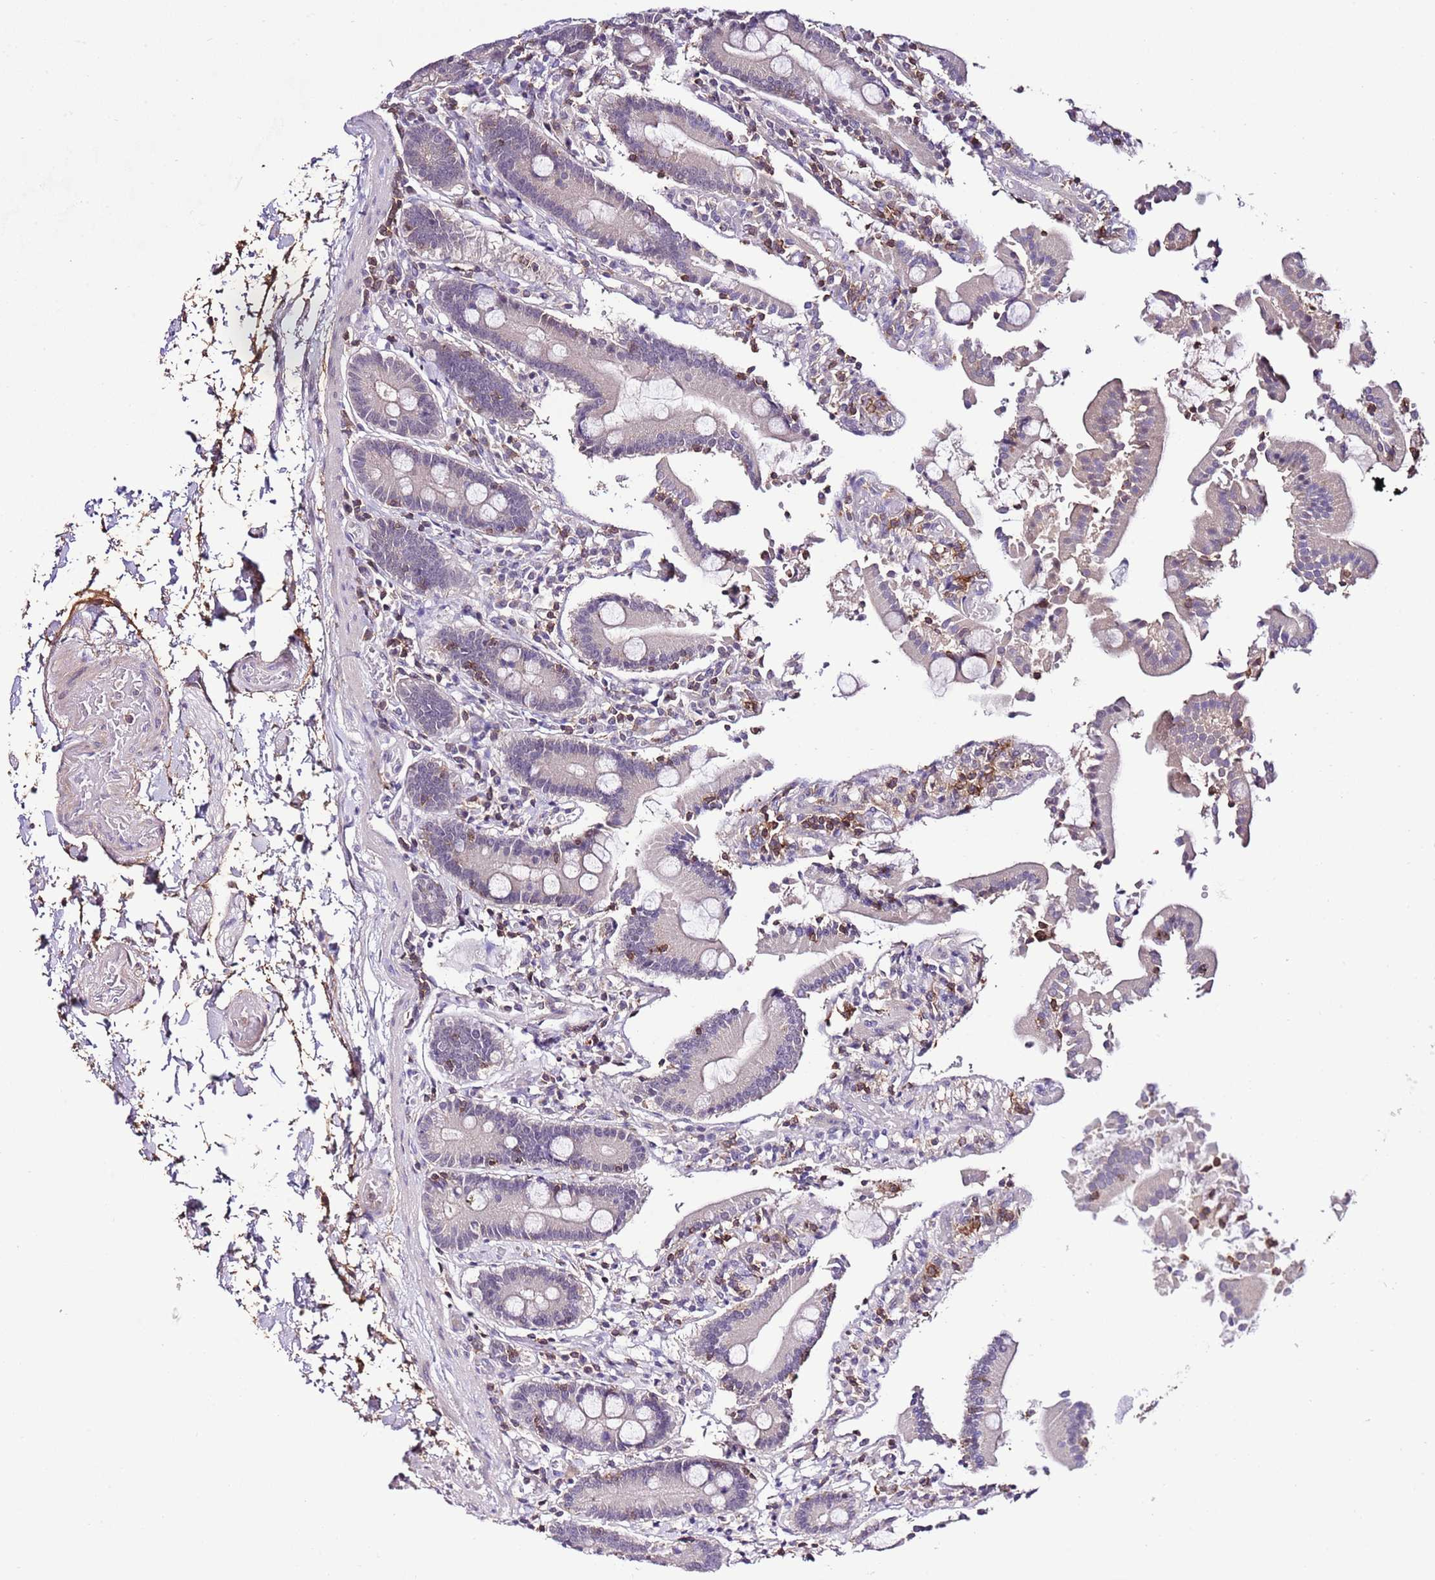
{"staining": {"intensity": "negative", "quantity": "none", "location": "none"}, "tissue": "duodenum", "cell_type": "Glandular cells", "image_type": "normal", "snomed": [{"axis": "morphology", "description": "Normal tissue, NOS"}, {"axis": "topography", "description": "Duodenum"}], "caption": "This is a histopathology image of IHC staining of normal duodenum, which shows no positivity in glandular cells.", "gene": "EFHD1", "patient": {"sex": "male", "age": 55}}